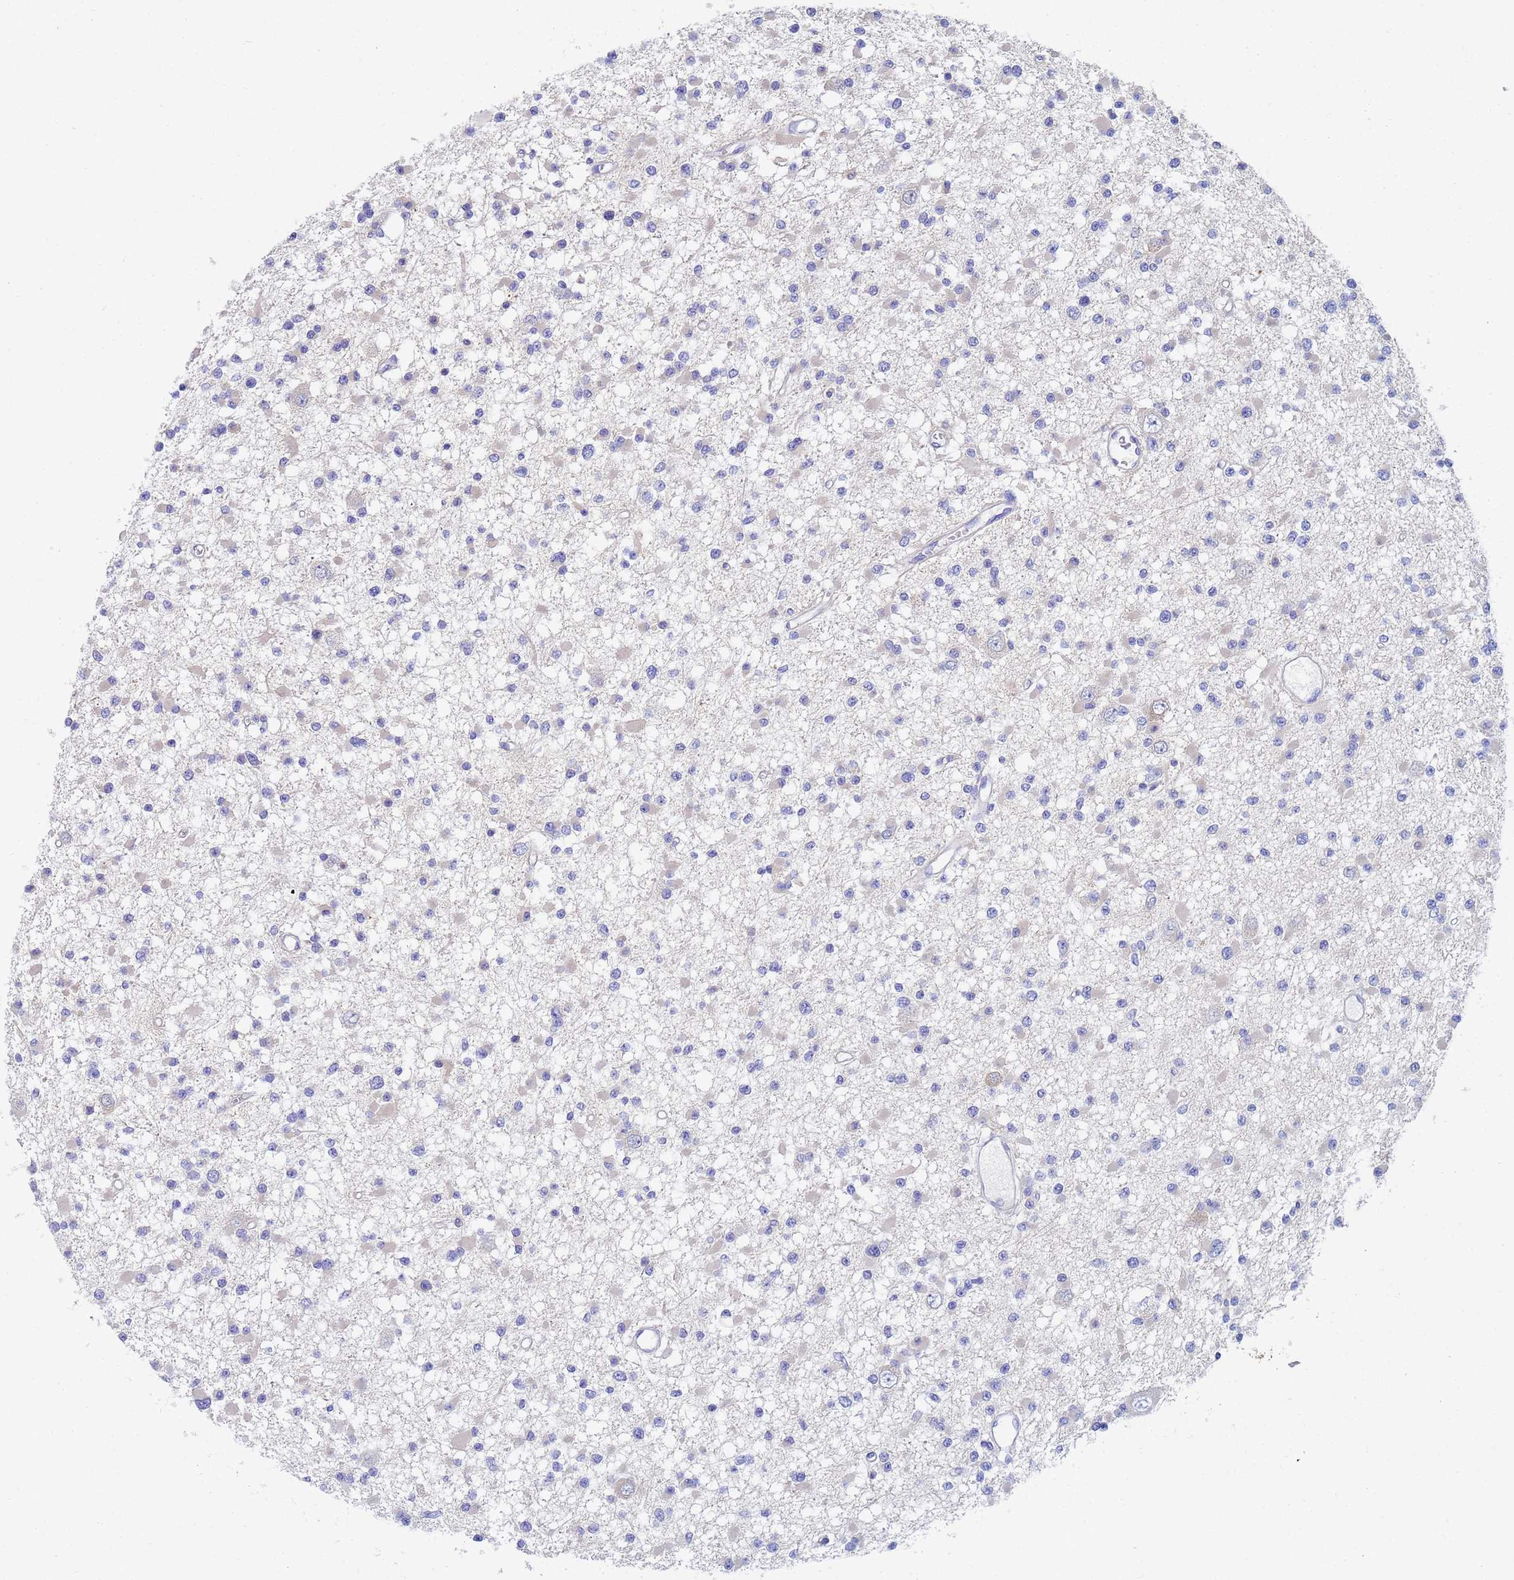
{"staining": {"intensity": "negative", "quantity": "none", "location": "none"}, "tissue": "glioma", "cell_type": "Tumor cells", "image_type": "cancer", "snomed": [{"axis": "morphology", "description": "Glioma, malignant, Low grade"}, {"axis": "topography", "description": "Brain"}], "caption": "Immunohistochemistry histopathology image of glioma stained for a protein (brown), which exhibits no staining in tumor cells.", "gene": "TTLL11", "patient": {"sex": "female", "age": 22}}